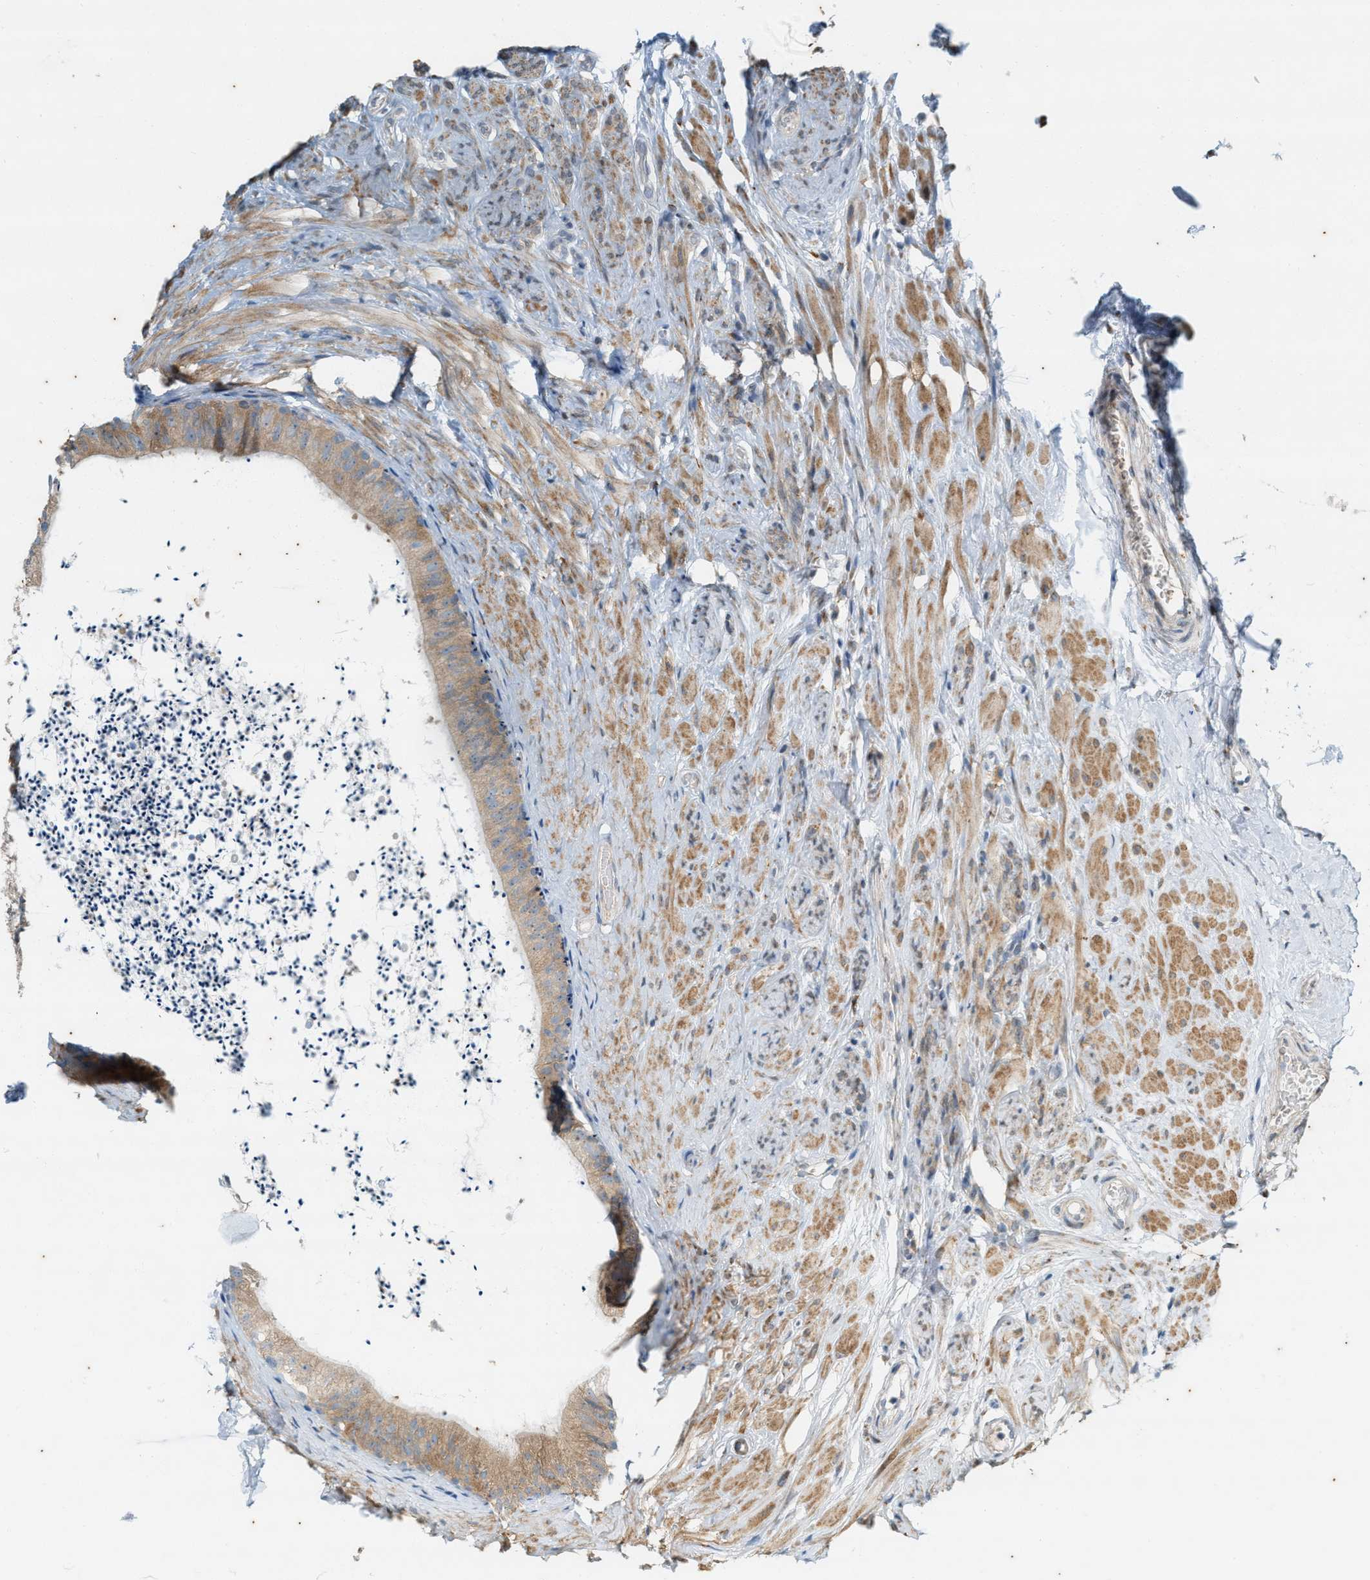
{"staining": {"intensity": "weak", "quantity": ">75%", "location": "cytoplasmic/membranous"}, "tissue": "epididymis", "cell_type": "Glandular cells", "image_type": "normal", "snomed": [{"axis": "morphology", "description": "Normal tissue, NOS"}, {"axis": "topography", "description": "Epididymis"}], "caption": "About >75% of glandular cells in benign human epididymis exhibit weak cytoplasmic/membranous protein positivity as visualized by brown immunohistochemical staining.", "gene": "CHPF2", "patient": {"sex": "male", "age": 56}}